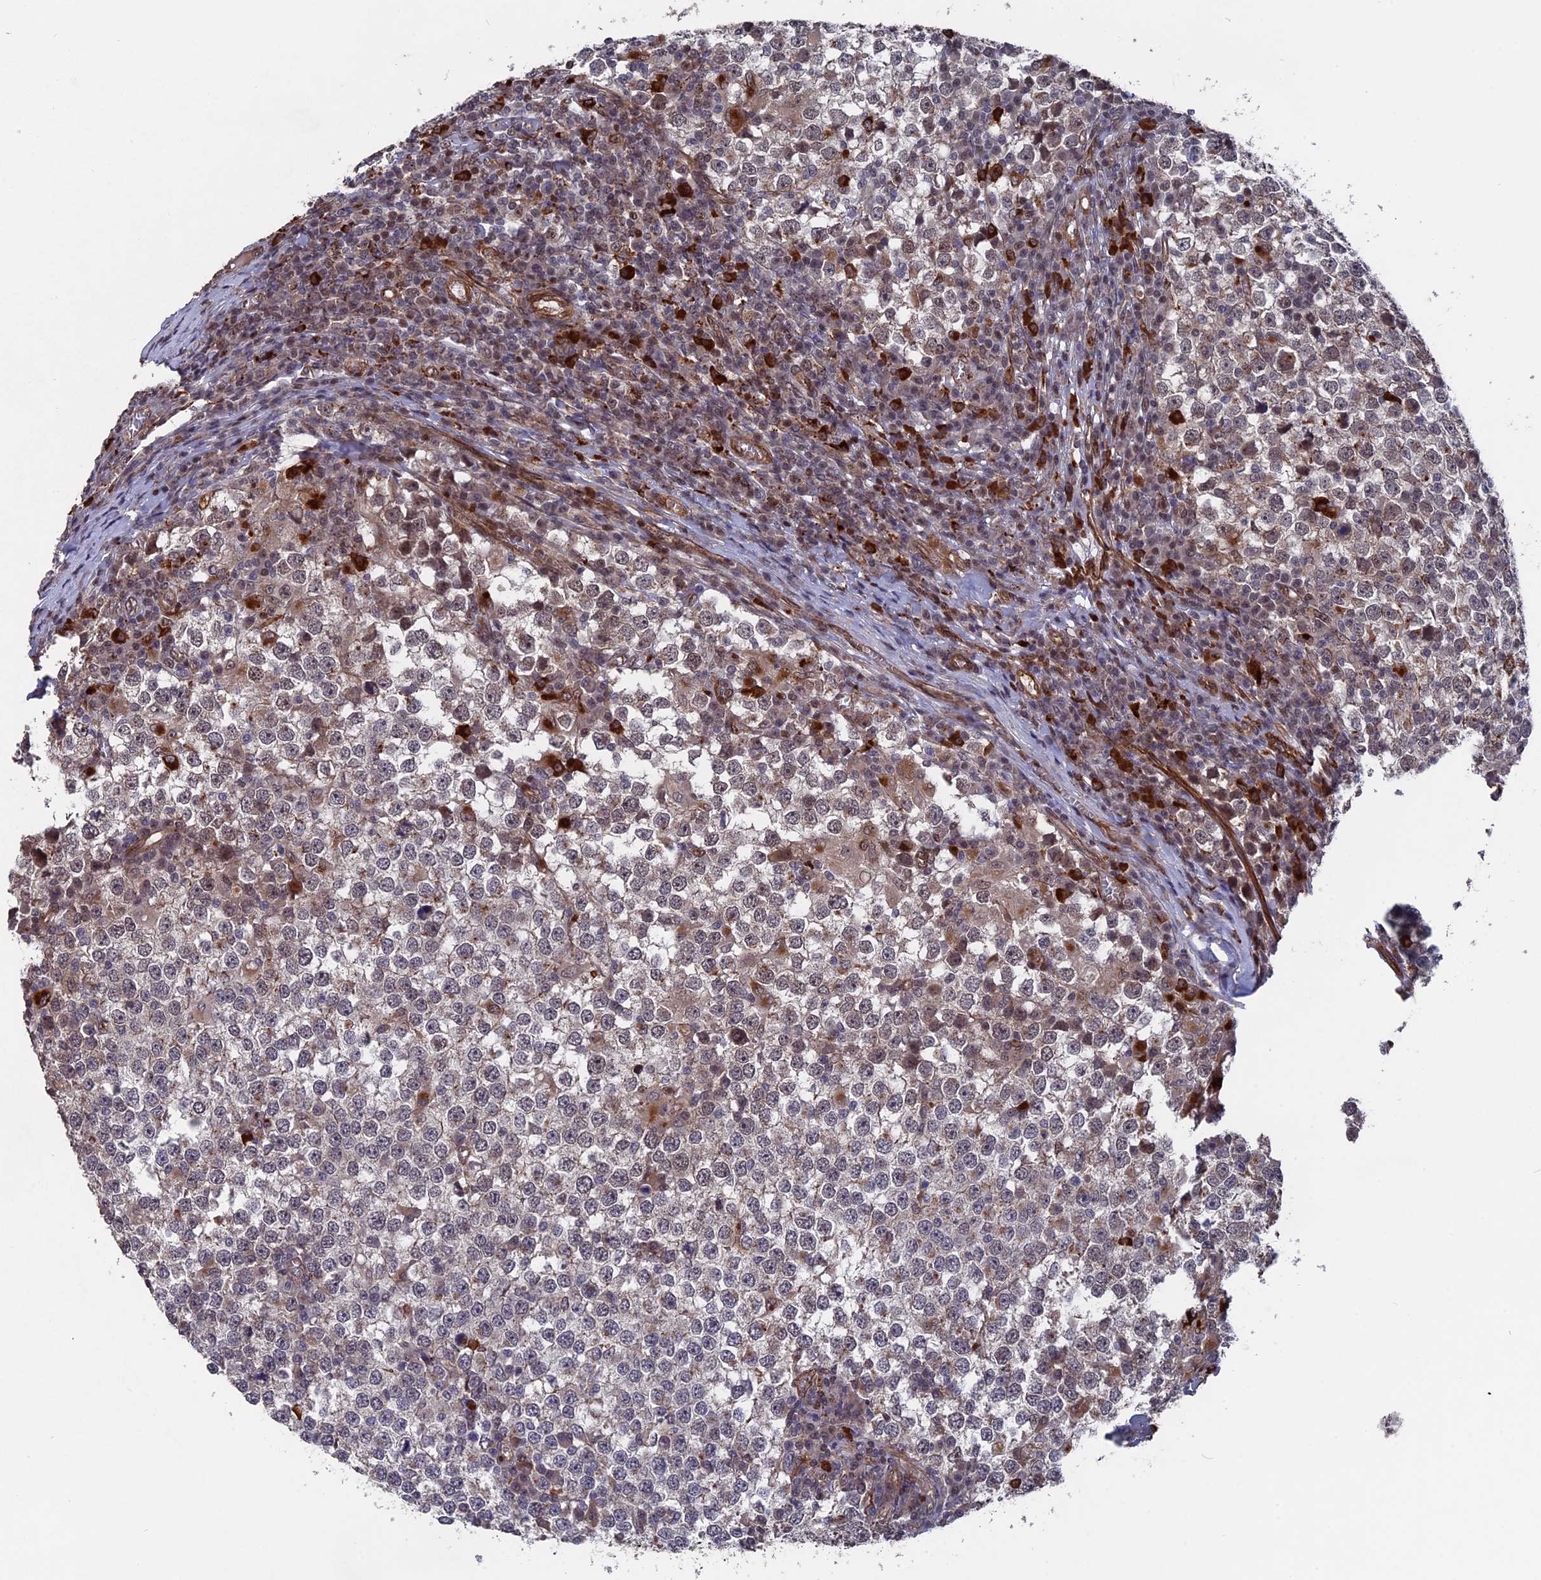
{"staining": {"intensity": "weak", "quantity": "25%-75%", "location": "cytoplasmic/membranous,nuclear"}, "tissue": "testis cancer", "cell_type": "Tumor cells", "image_type": "cancer", "snomed": [{"axis": "morphology", "description": "Seminoma, NOS"}, {"axis": "topography", "description": "Testis"}], "caption": "Immunohistochemistry (IHC) of testis cancer (seminoma) displays low levels of weak cytoplasmic/membranous and nuclear staining in approximately 25%-75% of tumor cells. (DAB IHC with brightfield microscopy, high magnification).", "gene": "NOSIP", "patient": {"sex": "male", "age": 65}}